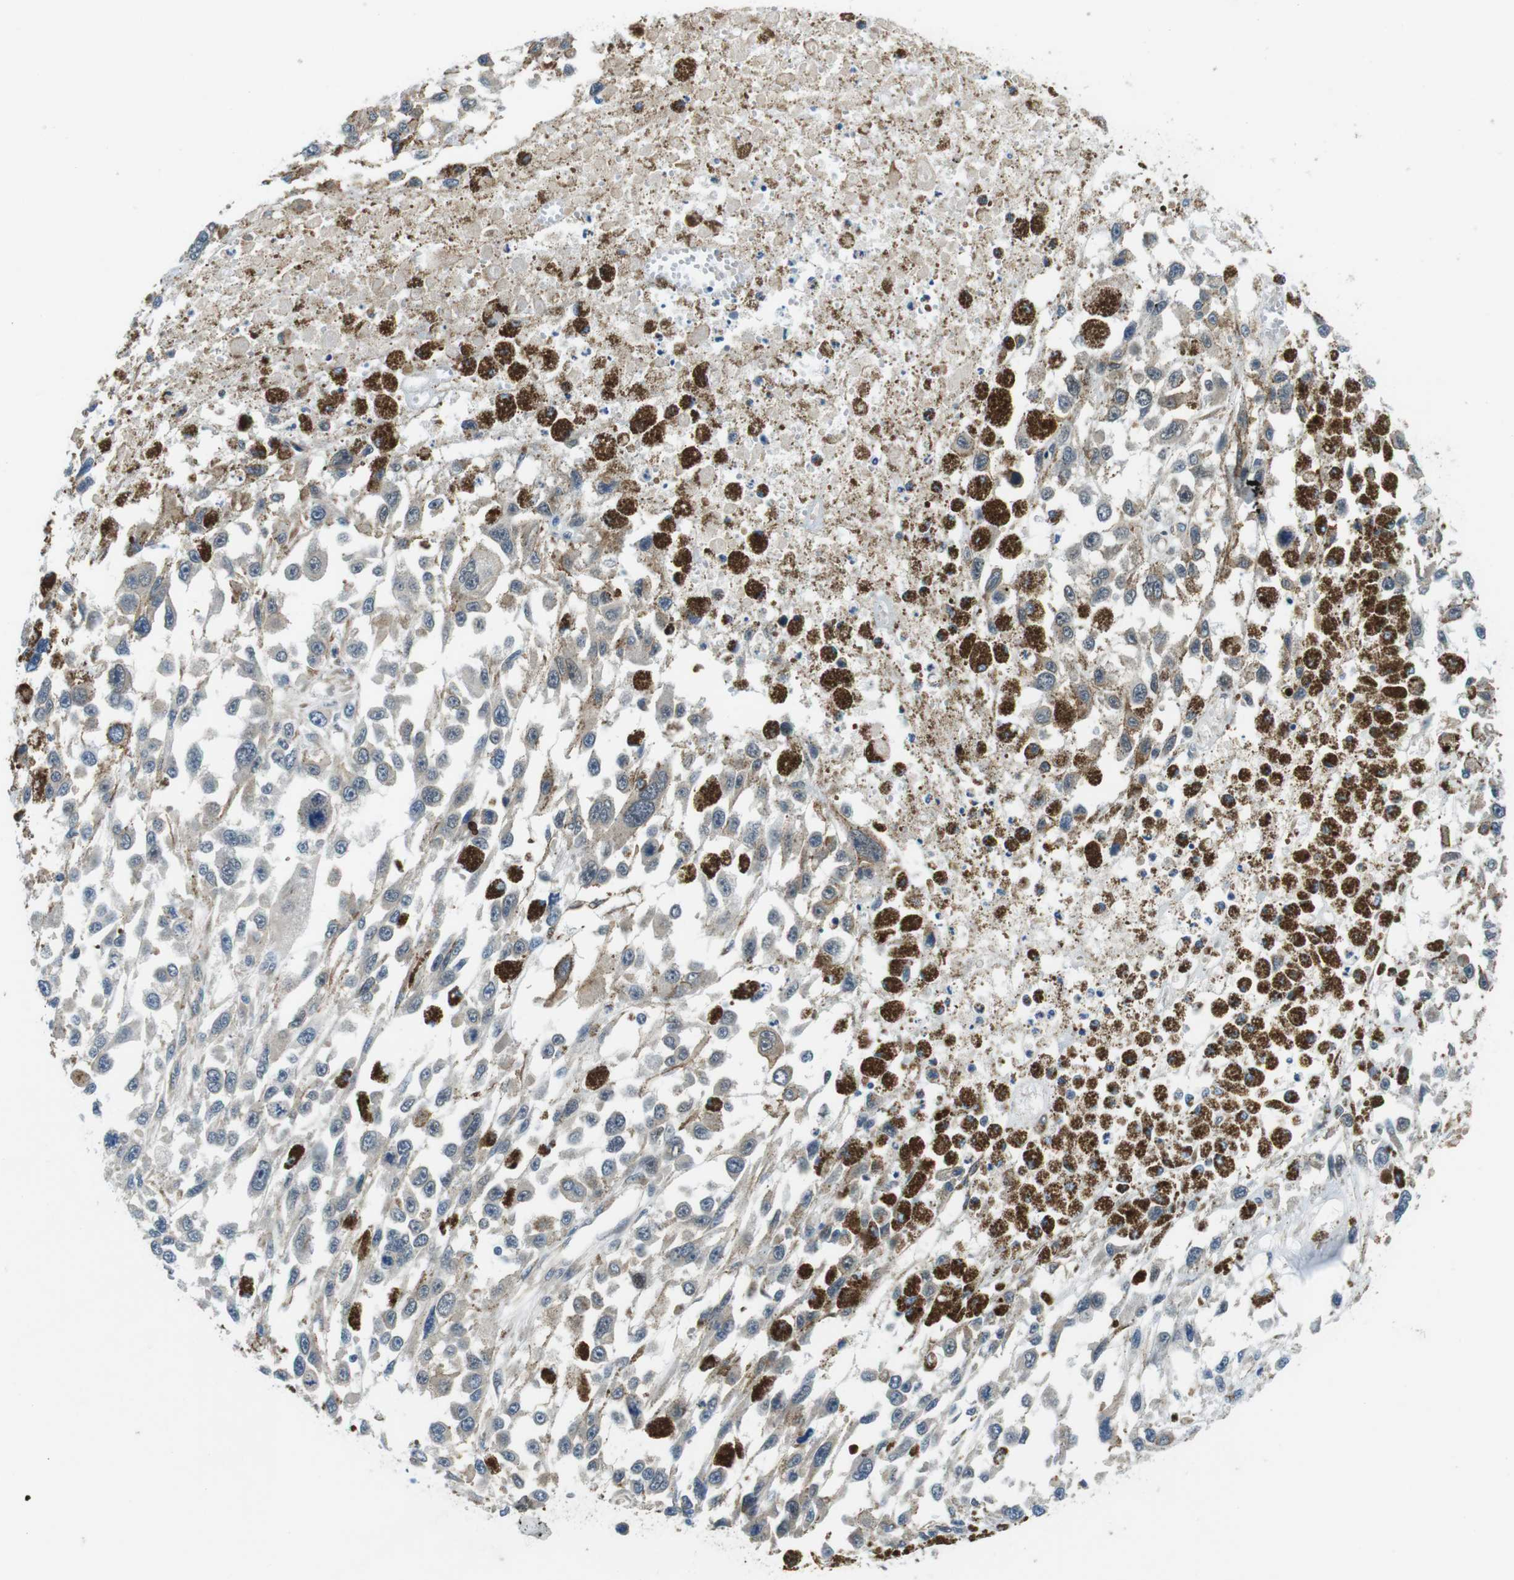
{"staining": {"intensity": "negative", "quantity": "none", "location": "none"}, "tissue": "melanoma", "cell_type": "Tumor cells", "image_type": "cancer", "snomed": [{"axis": "morphology", "description": "Malignant melanoma, Metastatic site"}, {"axis": "topography", "description": "Lymph node"}], "caption": "DAB (3,3'-diaminobenzidine) immunohistochemical staining of human malignant melanoma (metastatic site) demonstrates no significant positivity in tumor cells.", "gene": "PALD1", "patient": {"sex": "male", "age": 59}}